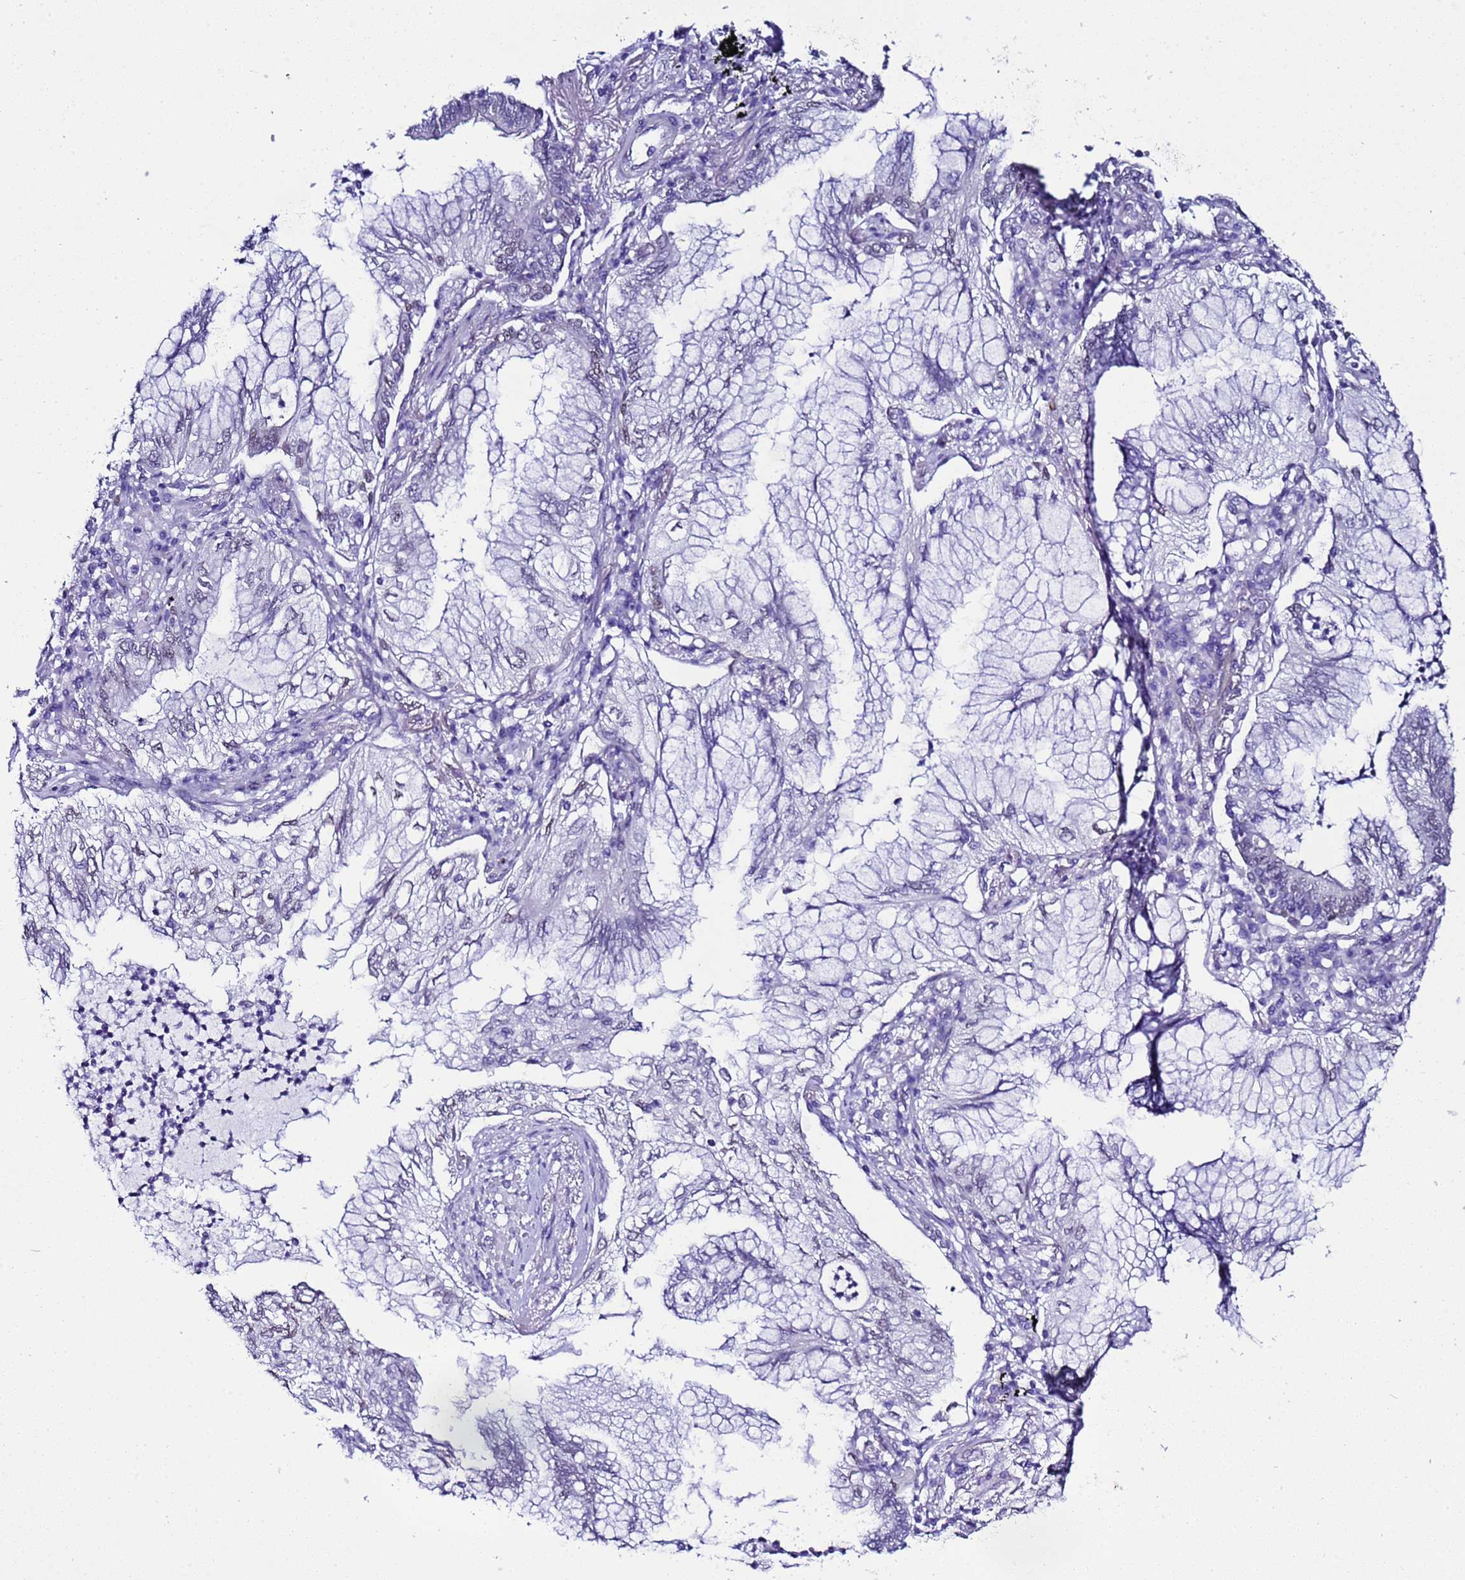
{"staining": {"intensity": "weak", "quantity": "<25%", "location": "nuclear"}, "tissue": "lung cancer", "cell_type": "Tumor cells", "image_type": "cancer", "snomed": [{"axis": "morphology", "description": "Adenocarcinoma, NOS"}, {"axis": "topography", "description": "Lung"}], "caption": "Human lung adenocarcinoma stained for a protein using IHC demonstrates no staining in tumor cells.", "gene": "BCL7A", "patient": {"sex": "female", "age": 70}}